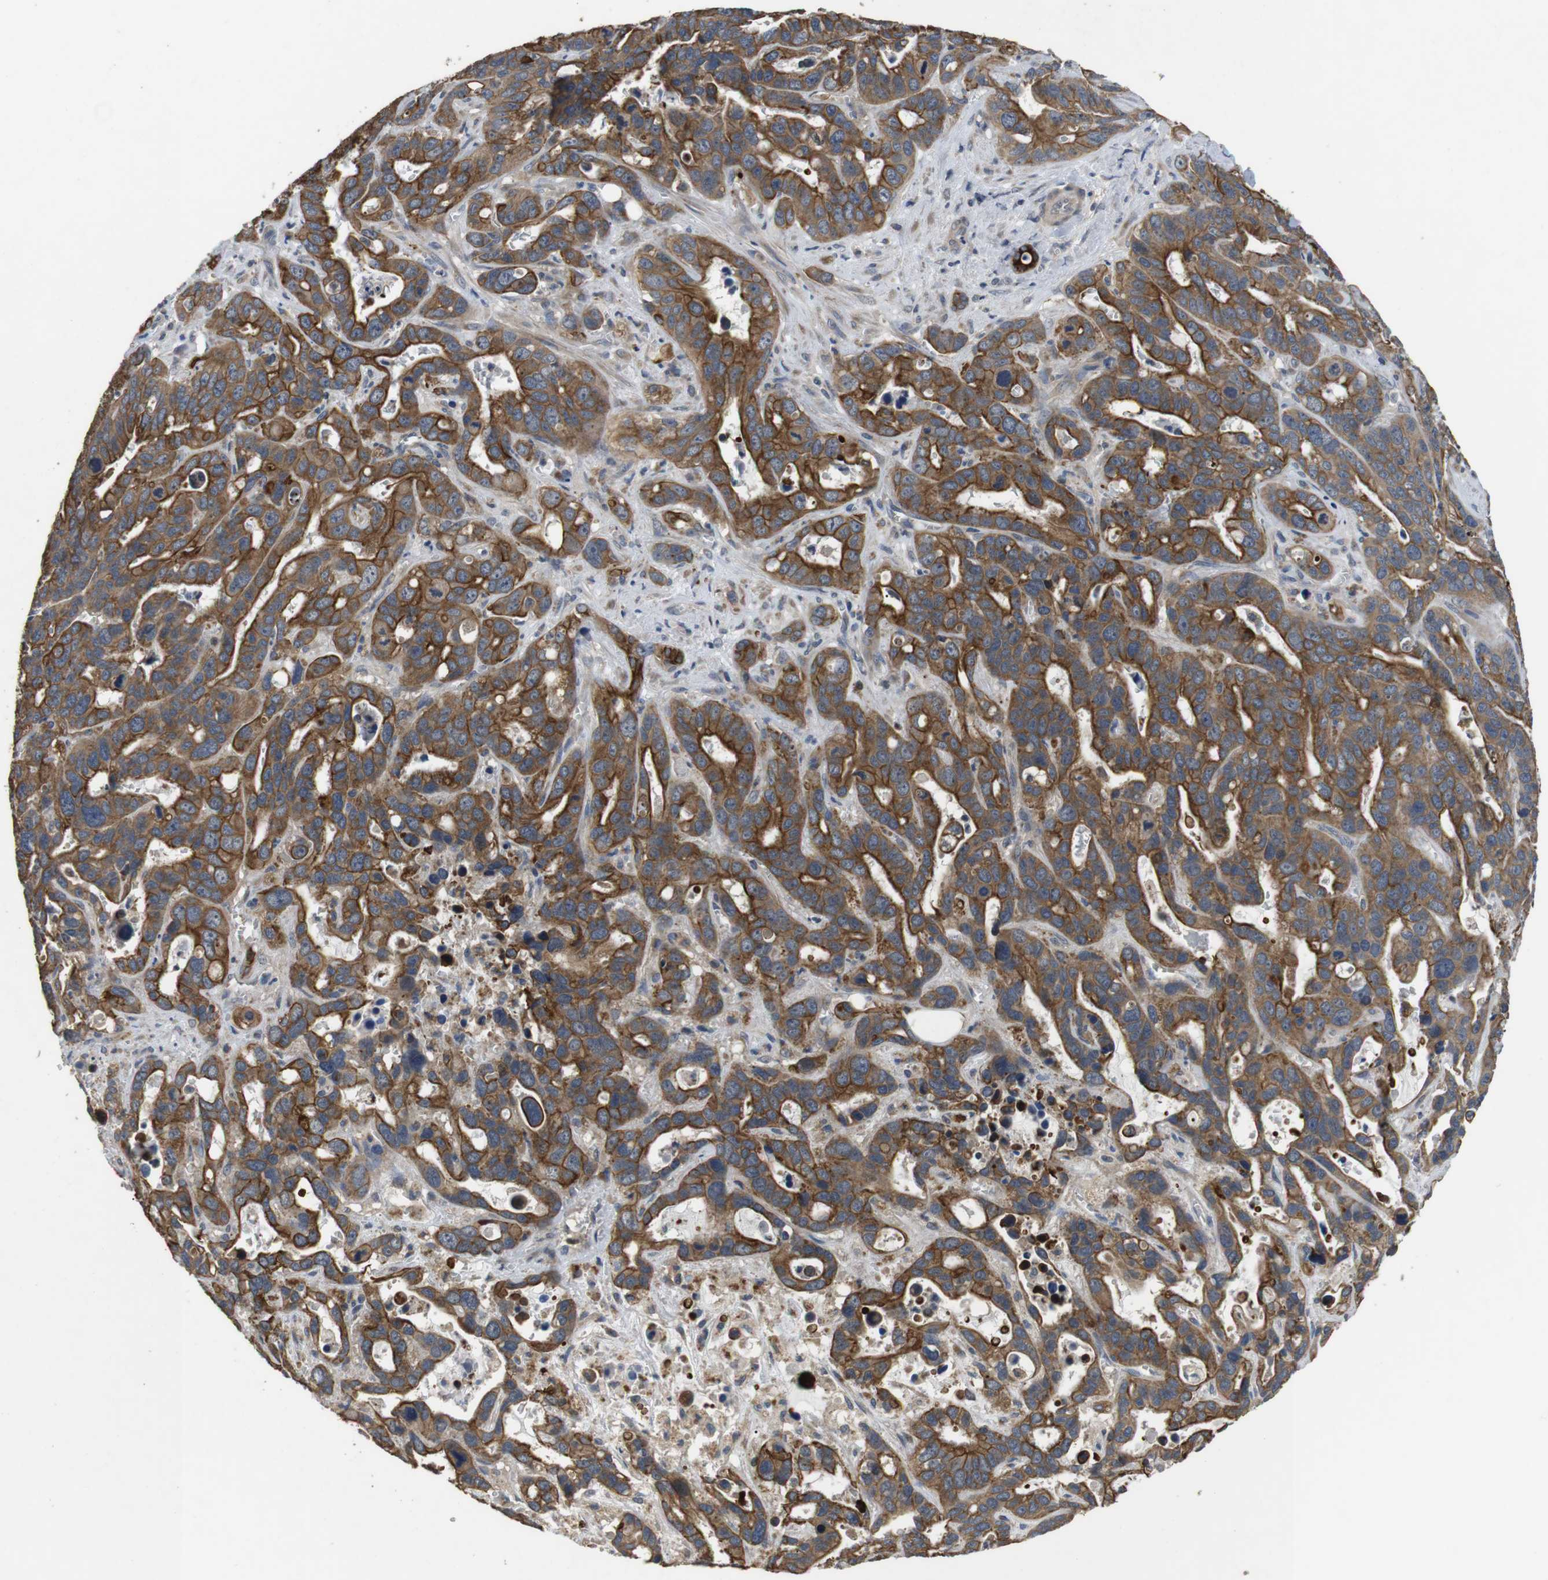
{"staining": {"intensity": "moderate", "quantity": ">75%", "location": "cytoplasmic/membranous"}, "tissue": "liver cancer", "cell_type": "Tumor cells", "image_type": "cancer", "snomed": [{"axis": "morphology", "description": "Cholangiocarcinoma"}, {"axis": "topography", "description": "Liver"}], "caption": "IHC micrograph of neoplastic tissue: human liver cancer (cholangiocarcinoma) stained using immunohistochemistry demonstrates medium levels of moderate protein expression localized specifically in the cytoplasmic/membranous of tumor cells, appearing as a cytoplasmic/membranous brown color.", "gene": "ADGRL3", "patient": {"sex": "female", "age": 65}}